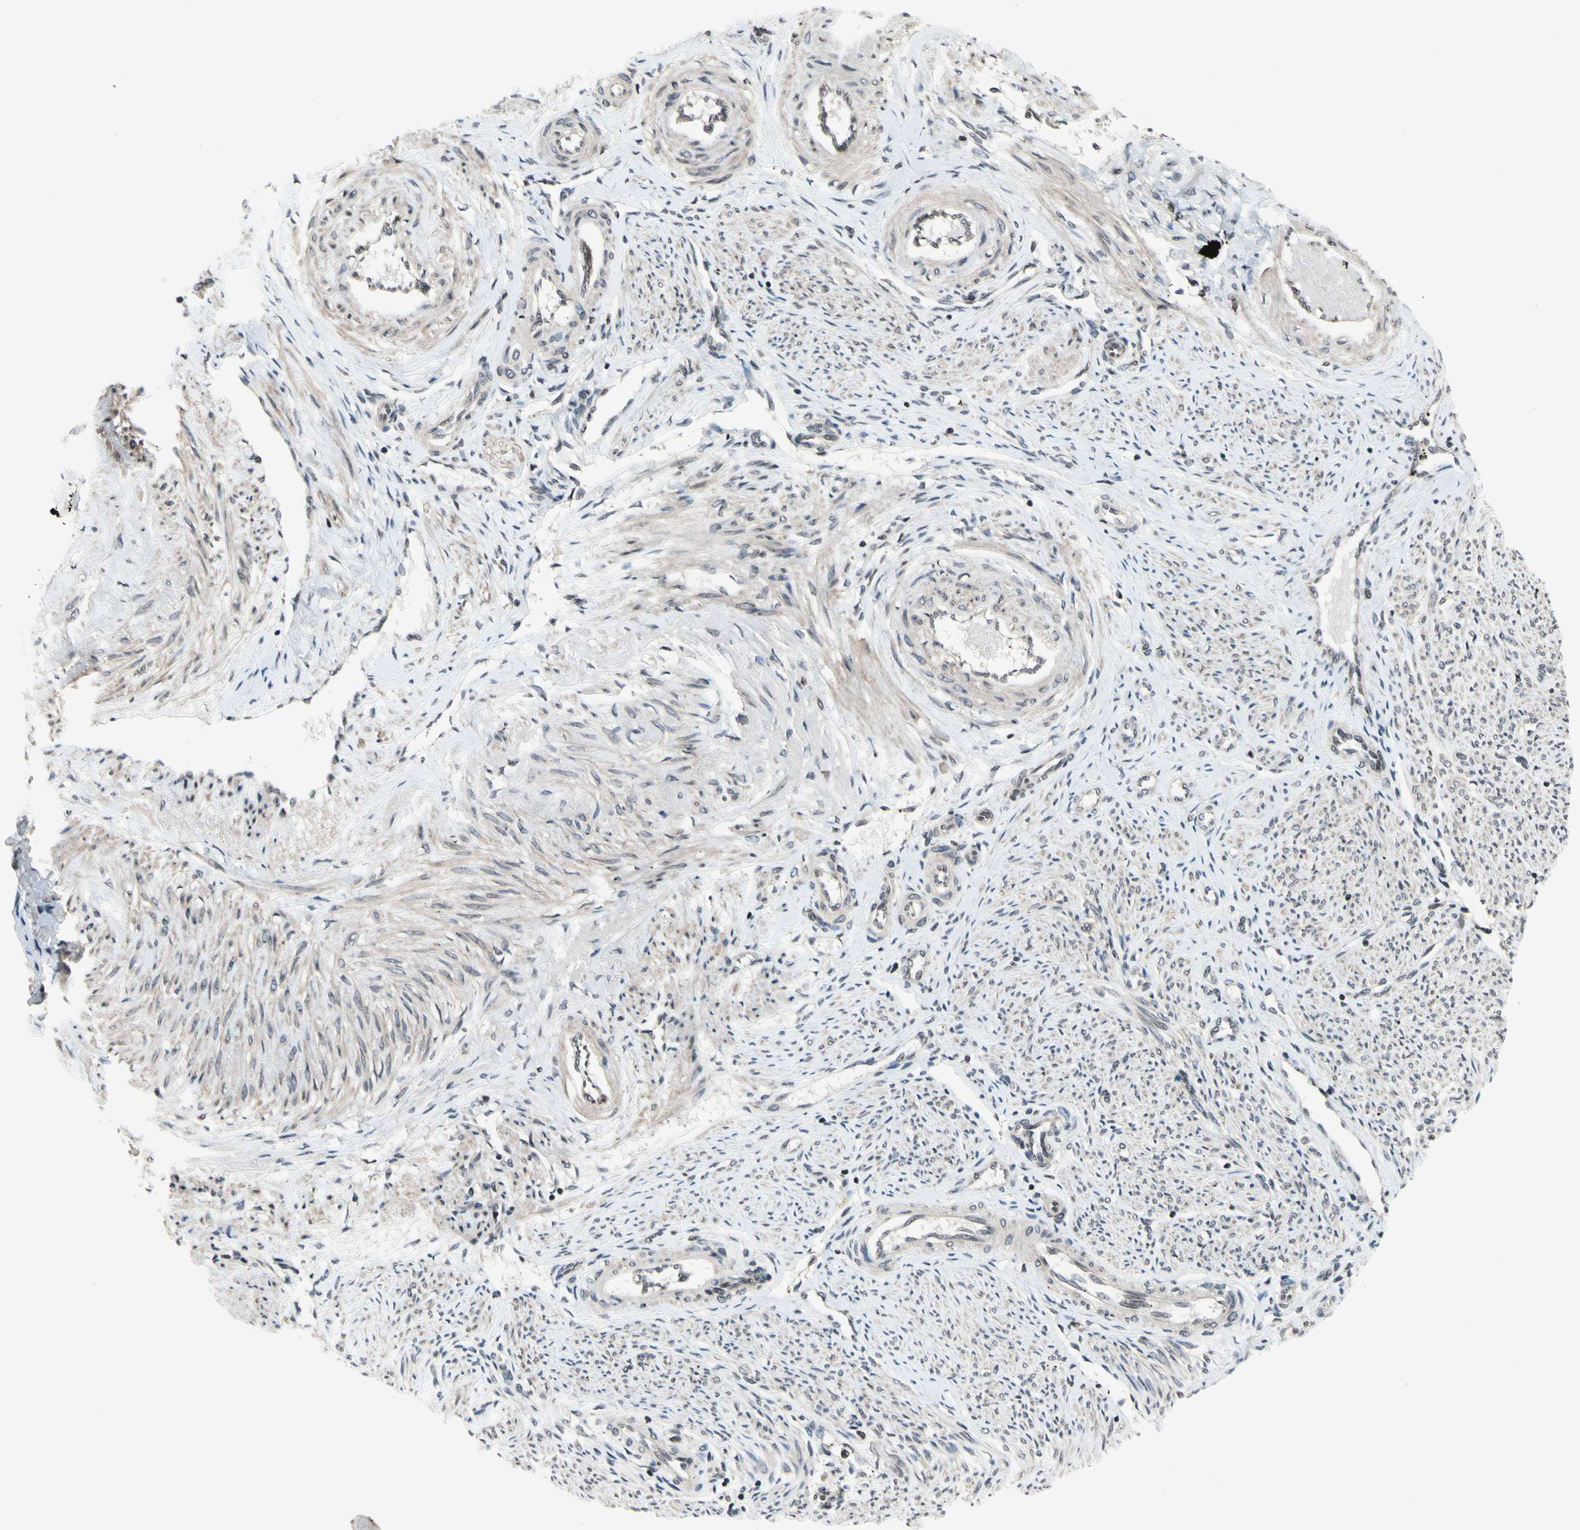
{"staining": {"intensity": "weak", "quantity": "25%-75%", "location": "nuclear"}, "tissue": "endometrium", "cell_type": "Cells in endometrial stroma", "image_type": "normal", "snomed": [{"axis": "morphology", "description": "Normal tissue, NOS"}, {"axis": "topography", "description": "Endometrium"}], "caption": "Immunohistochemistry (IHC) image of benign human endometrium stained for a protein (brown), which shows low levels of weak nuclear expression in about 25%-75% of cells in endometrial stroma.", "gene": "XPO1", "patient": {"sex": "female", "age": 42}}